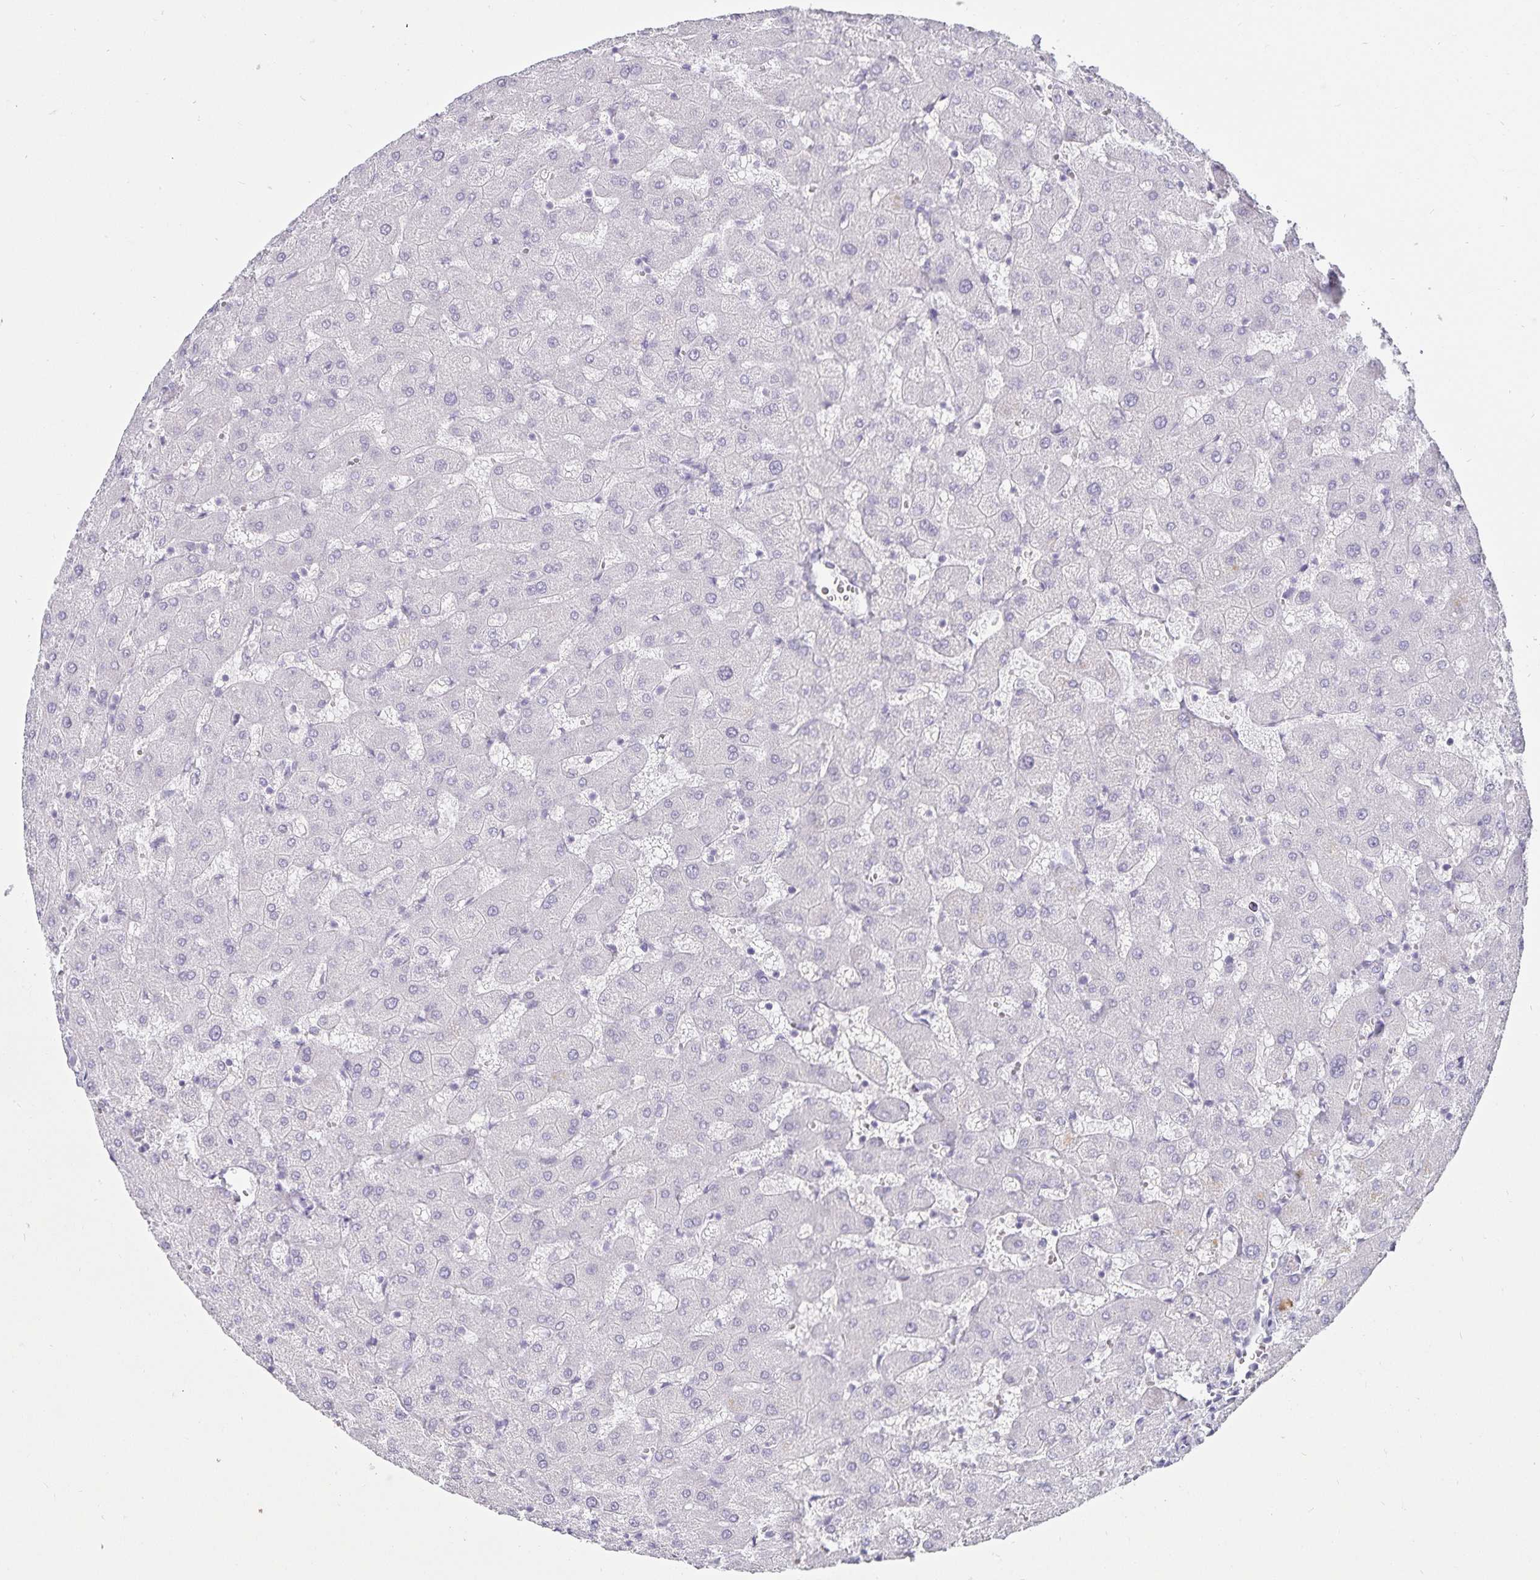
{"staining": {"intensity": "negative", "quantity": "none", "location": "none"}, "tissue": "liver", "cell_type": "Cholangiocytes", "image_type": "normal", "snomed": [{"axis": "morphology", "description": "Normal tissue, NOS"}, {"axis": "topography", "description": "Liver"}], "caption": "Immunohistochemistry image of unremarkable liver: liver stained with DAB demonstrates no significant protein expression in cholangiocytes.", "gene": "DEFA6", "patient": {"sex": "female", "age": 63}}